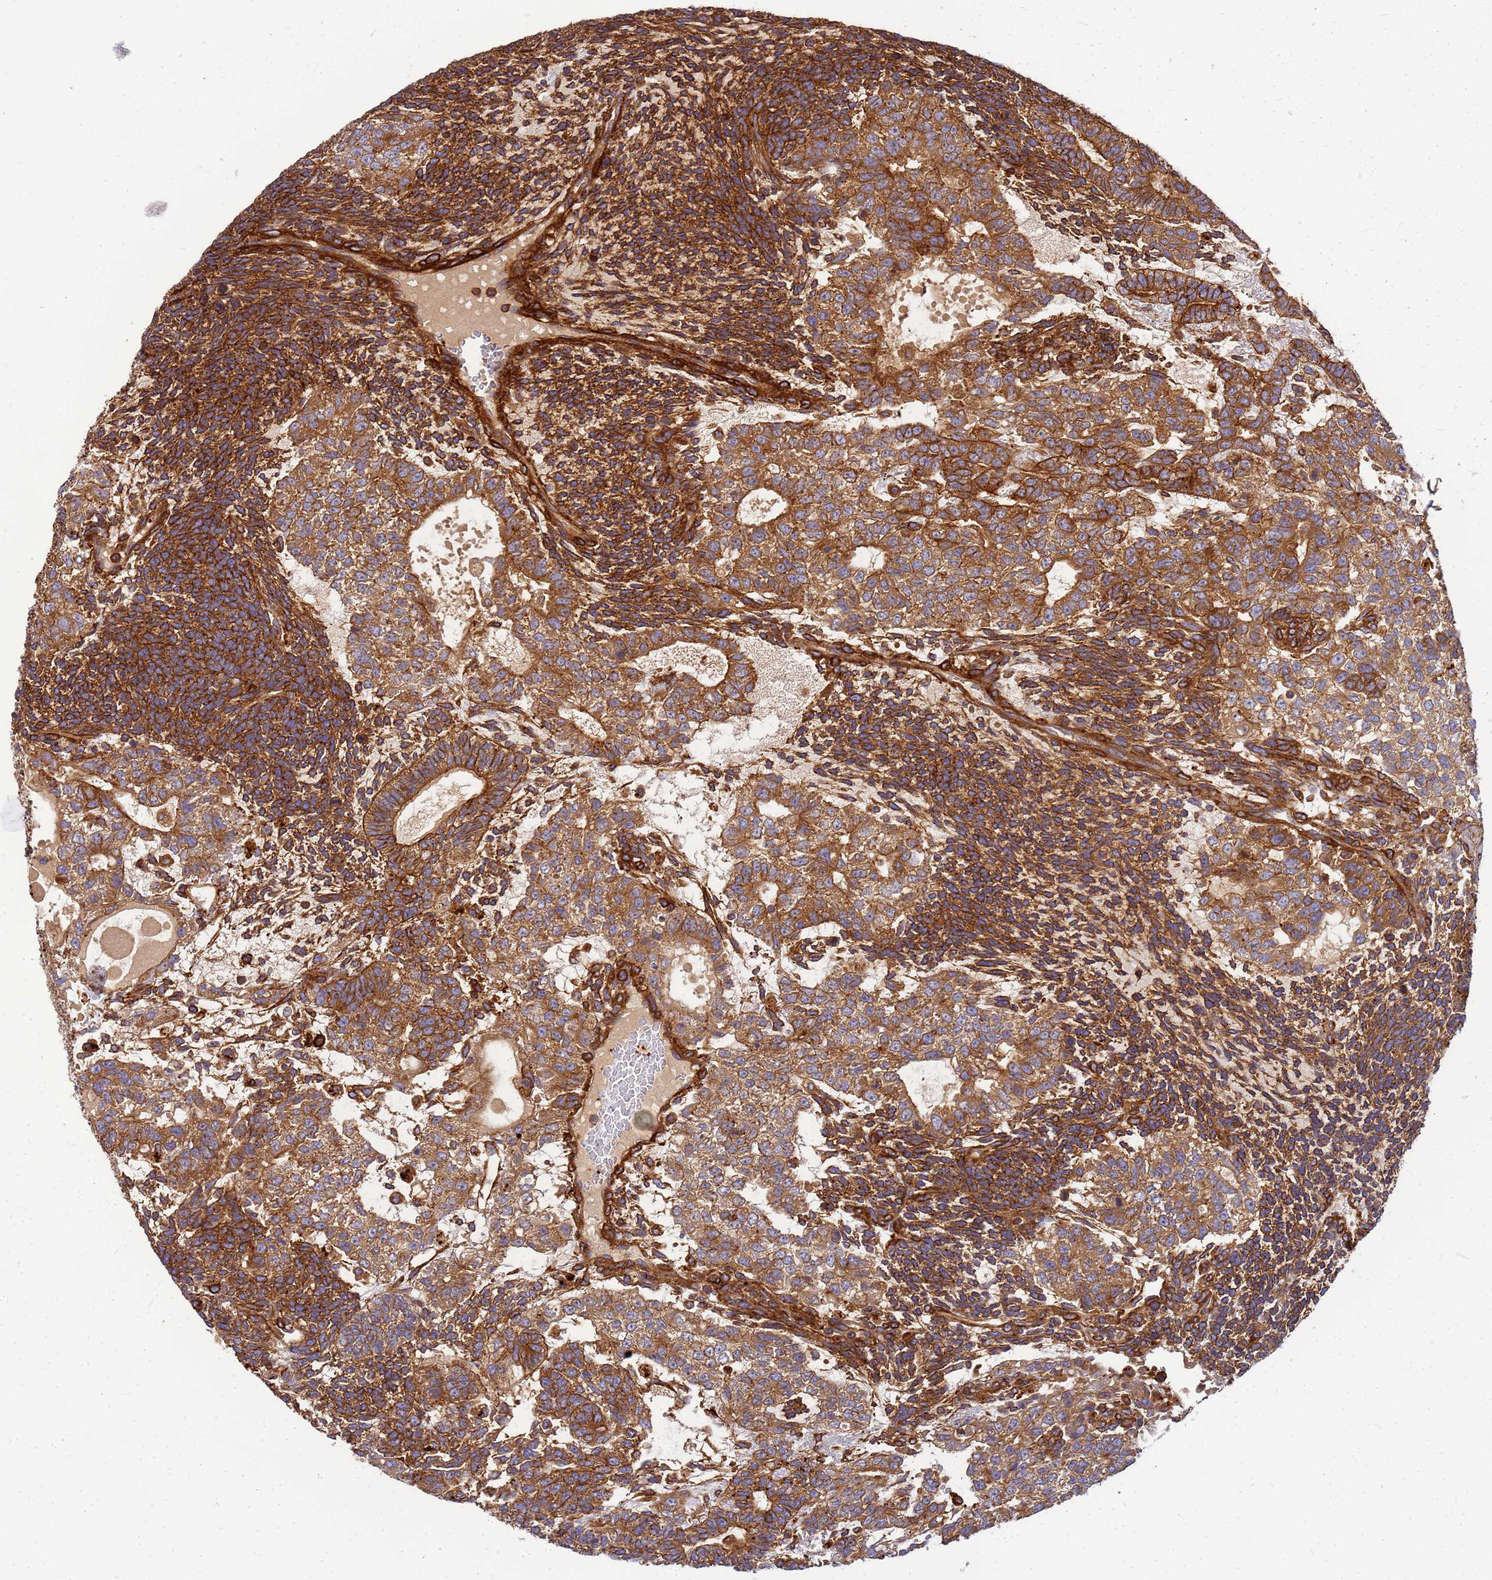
{"staining": {"intensity": "strong", "quantity": ">75%", "location": "cytoplasmic/membranous"}, "tissue": "testis cancer", "cell_type": "Tumor cells", "image_type": "cancer", "snomed": [{"axis": "morphology", "description": "Carcinoma, Embryonal, NOS"}, {"axis": "topography", "description": "Testis"}], "caption": "A high amount of strong cytoplasmic/membranous staining is appreciated in about >75% of tumor cells in embryonal carcinoma (testis) tissue.", "gene": "C2CD5", "patient": {"sex": "male", "age": 23}}